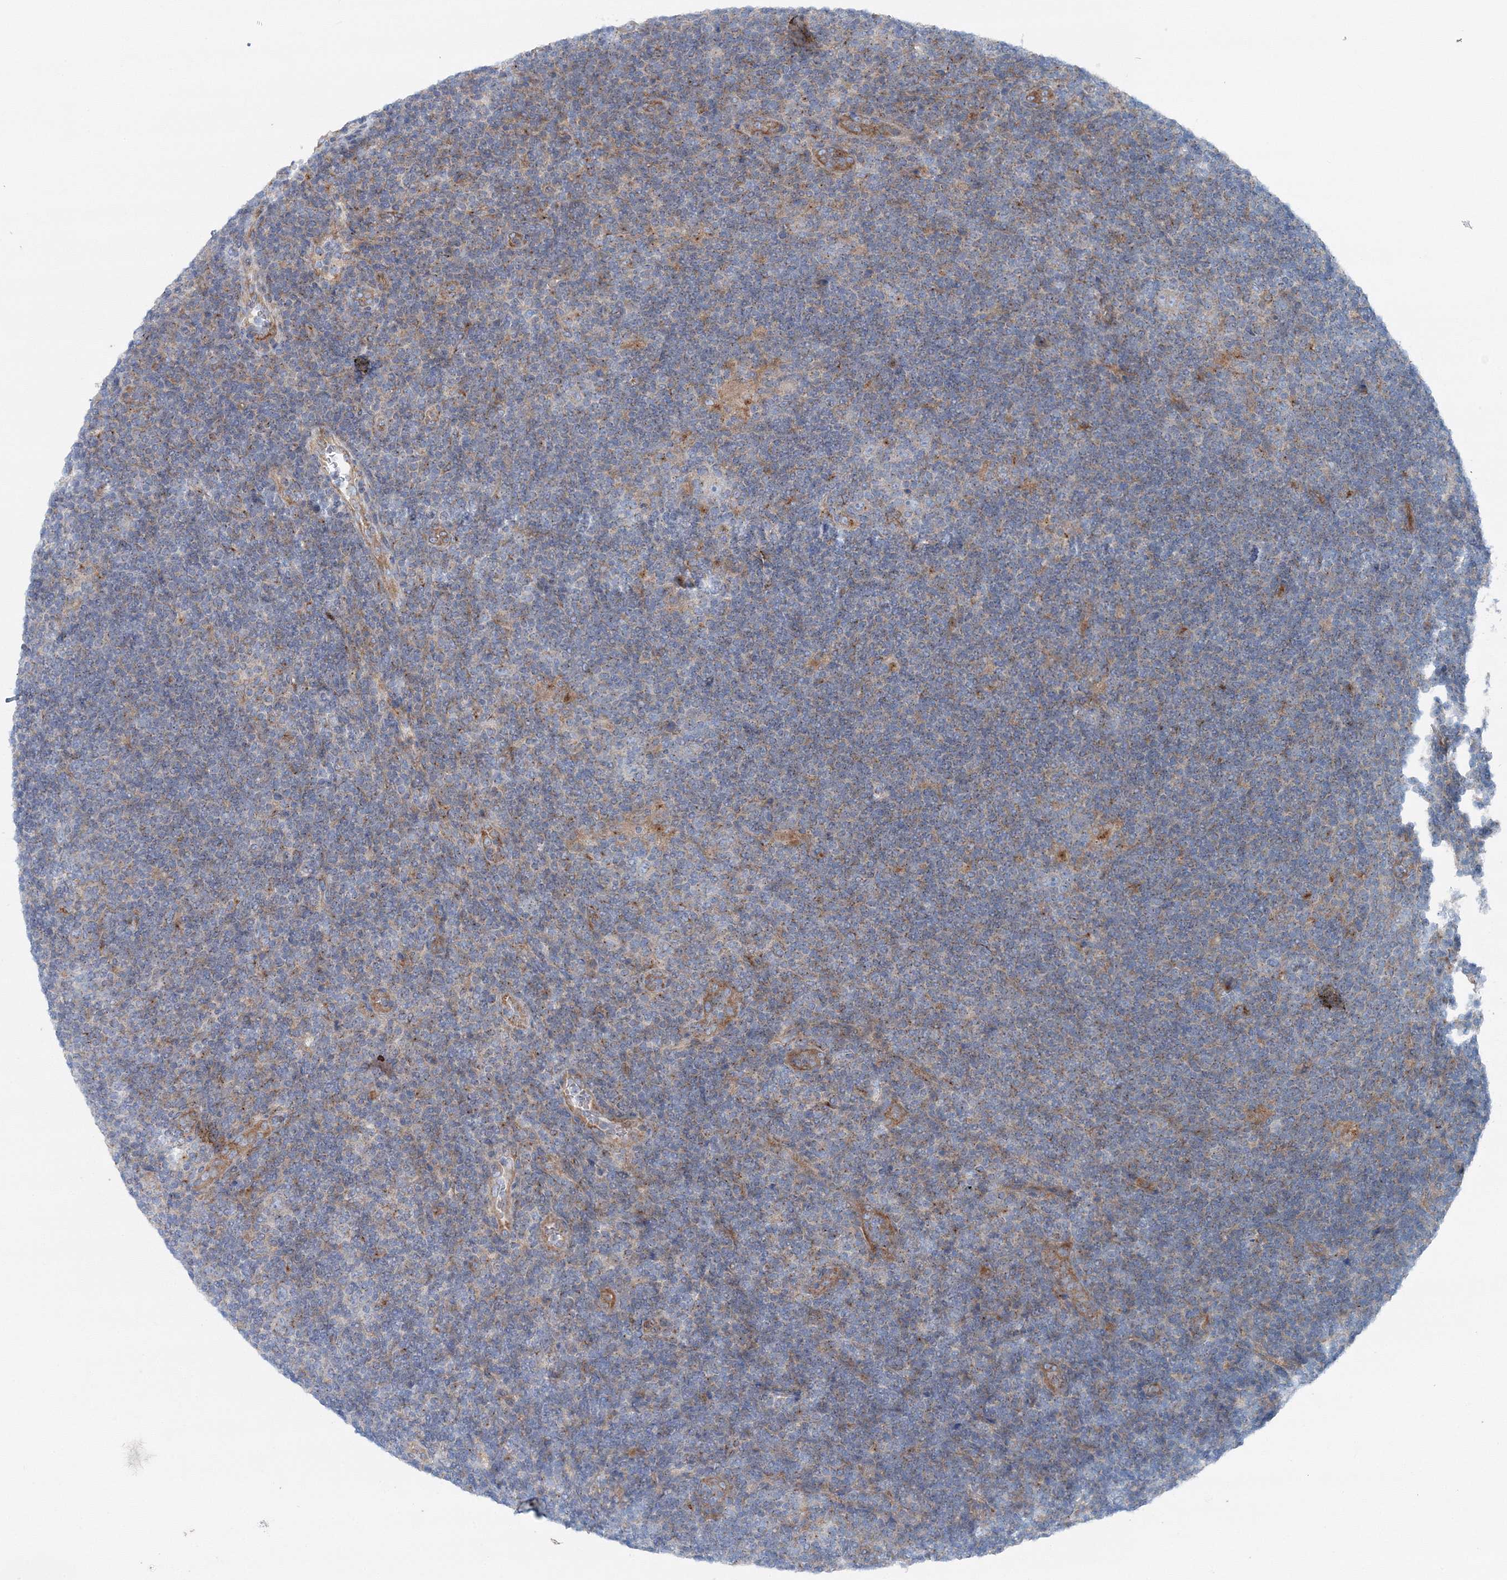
{"staining": {"intensity": "negative", "quantity": "none", "location": "none"}, "tissue": "lymphoma", "cell_type": "Tumor cells", "image_type": "cancer", "snomed": [{"axis": "morphology", "description": "Hodgkin's disease, NOS"}, {"axis": "topography", "description": "Lymph node"}], "caption": "This is an IHC micrograph of Hodgkin's disease. There is no expression in tumor cells.", "gene": "MPHOSPH9", "patient": {"sex": "female", "age": 57}}